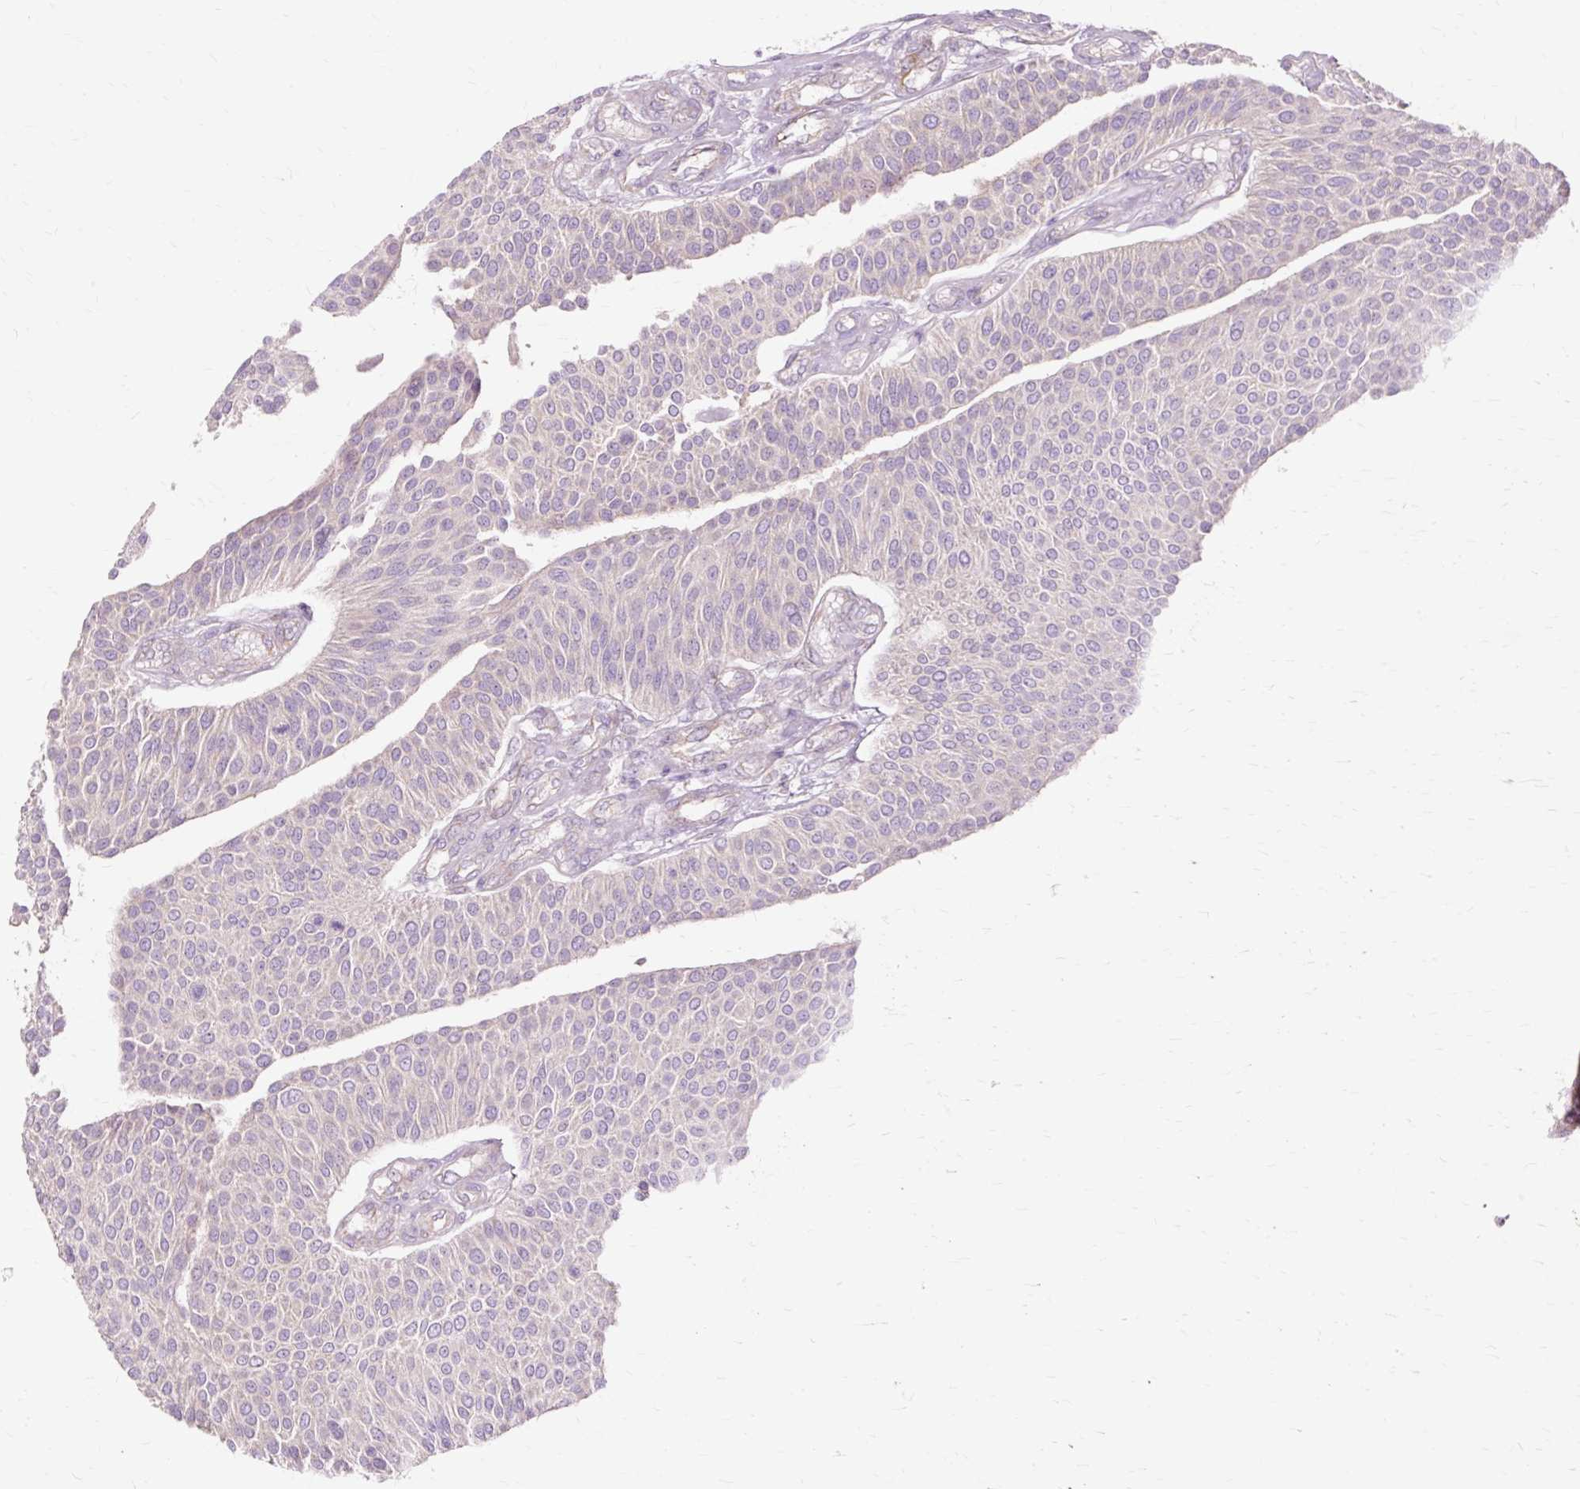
{"staining": {"intensity": "weak", "quantity": "25%-75%", "location": "cytoplasmic/membranous"}, "tissue": "urothelial cancer", "cell_type": "Tumor cells", "image_type": "cancer", "snomed": [{"axis": "morphology", "description": "Urothelial carcinoma, NOS"}, {"axis": "topography", "description": "Urinary bladder"}], "caption": "Transitional cell carcinoma stained with DAB immunohistochemistry exhibits low levels of weak cytoplasmic/membranous expression in about 25%-75% of tumor cells.", "gene": "PDZD2", "patient": {"sex": "male", "age": 55}}